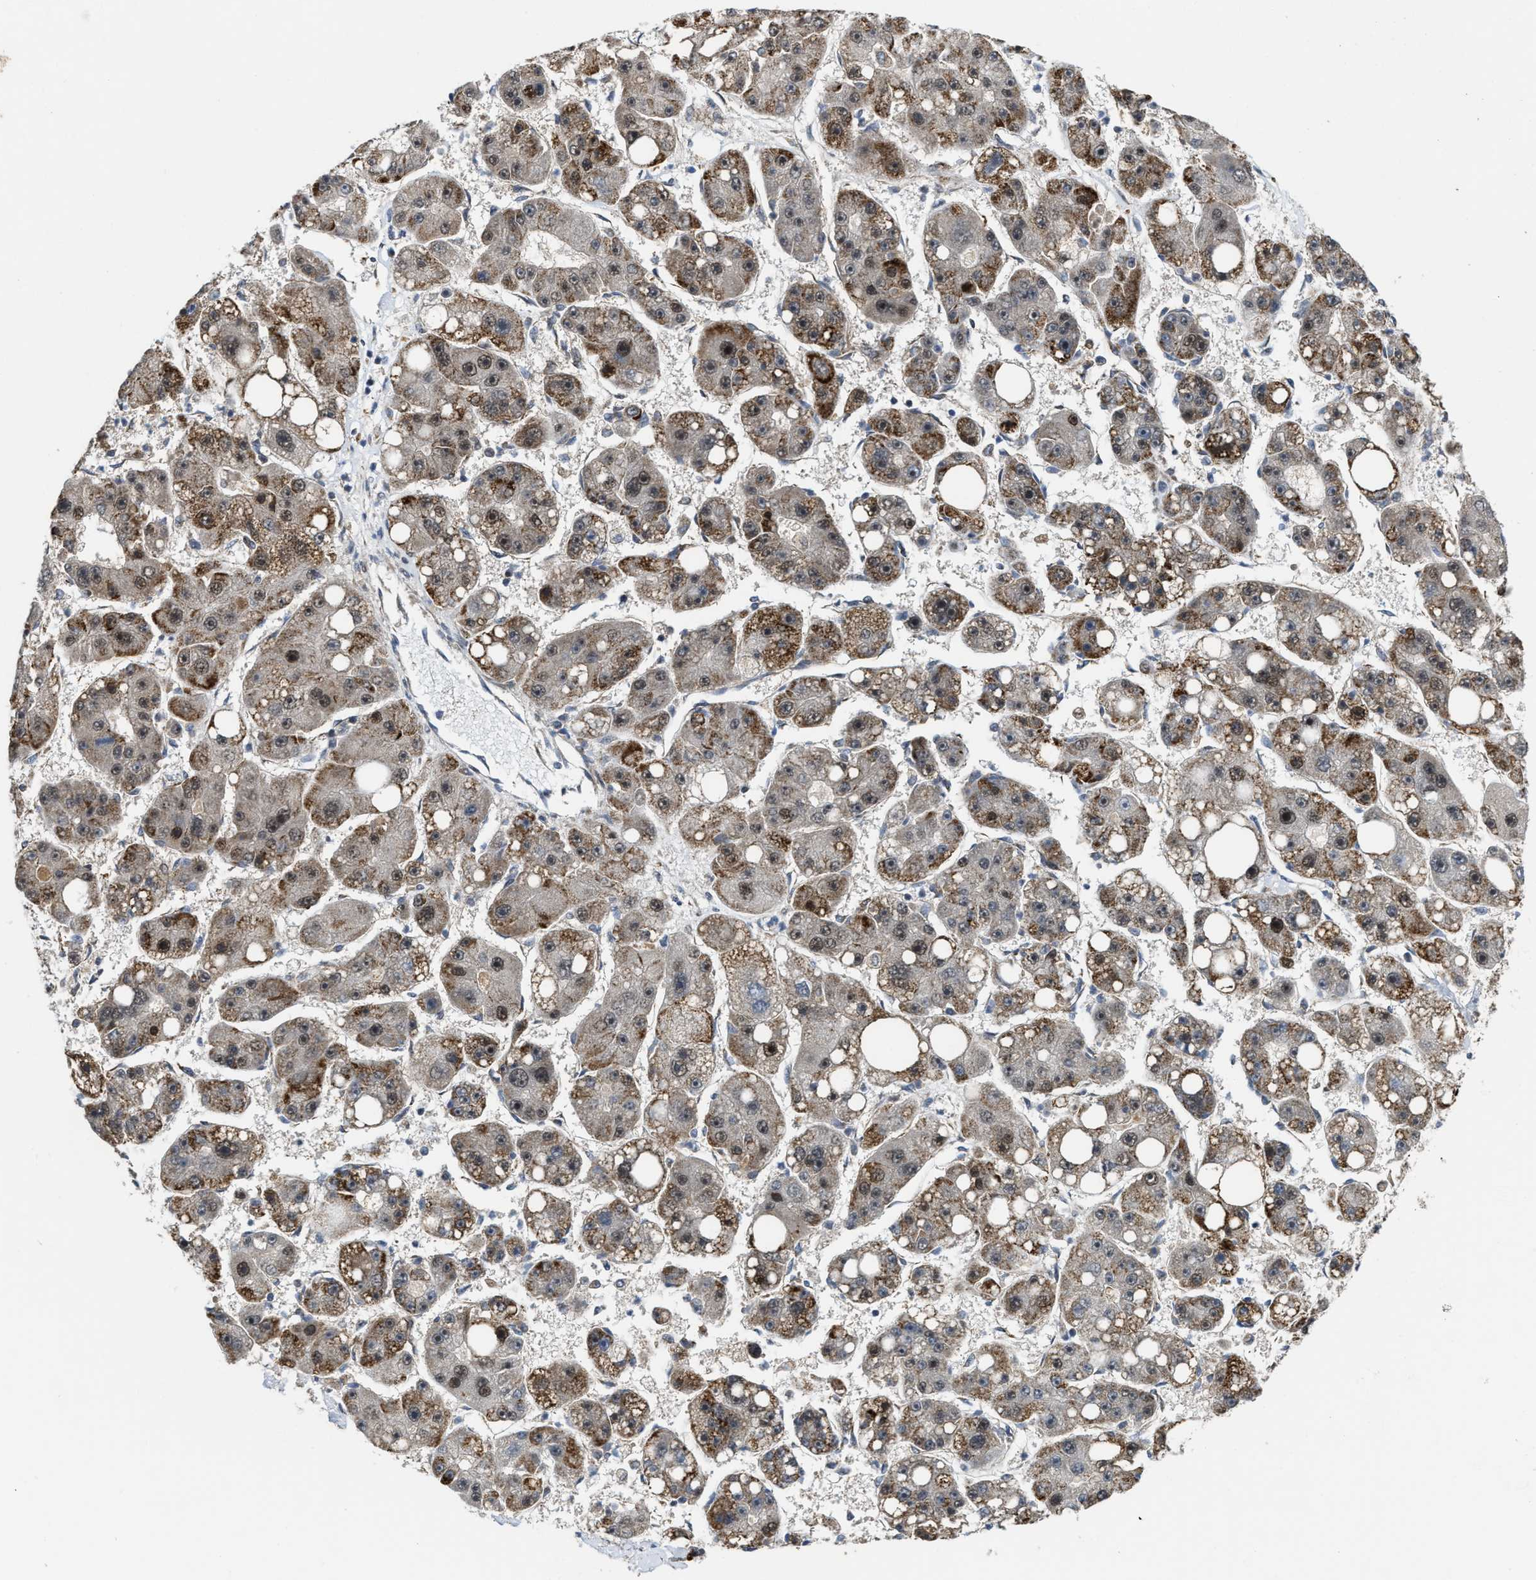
{"staining": {"intensity": "moderate", "quantity": "25%-75%", "location": "cytoplasmic/membranous,nuclear"}, "tissue": "liver cancer", "cell_type": "Tumor cells", "image_type": "cancer", "snomed": [{"axis": "morphology", "description": "Carcinoma, Hepatocellular, NOS"}, {"axis": "topography", "description": "Liver"}], "caption": "There is medium levels of moderate cytoplasmic/membranous and nuclear positivity in tumor cells of liver cancer, as demonstrated by immunohistochemical staining (brown color).", "gene": "ZNF250", "patient": {"sex": "female", "age": 61}}